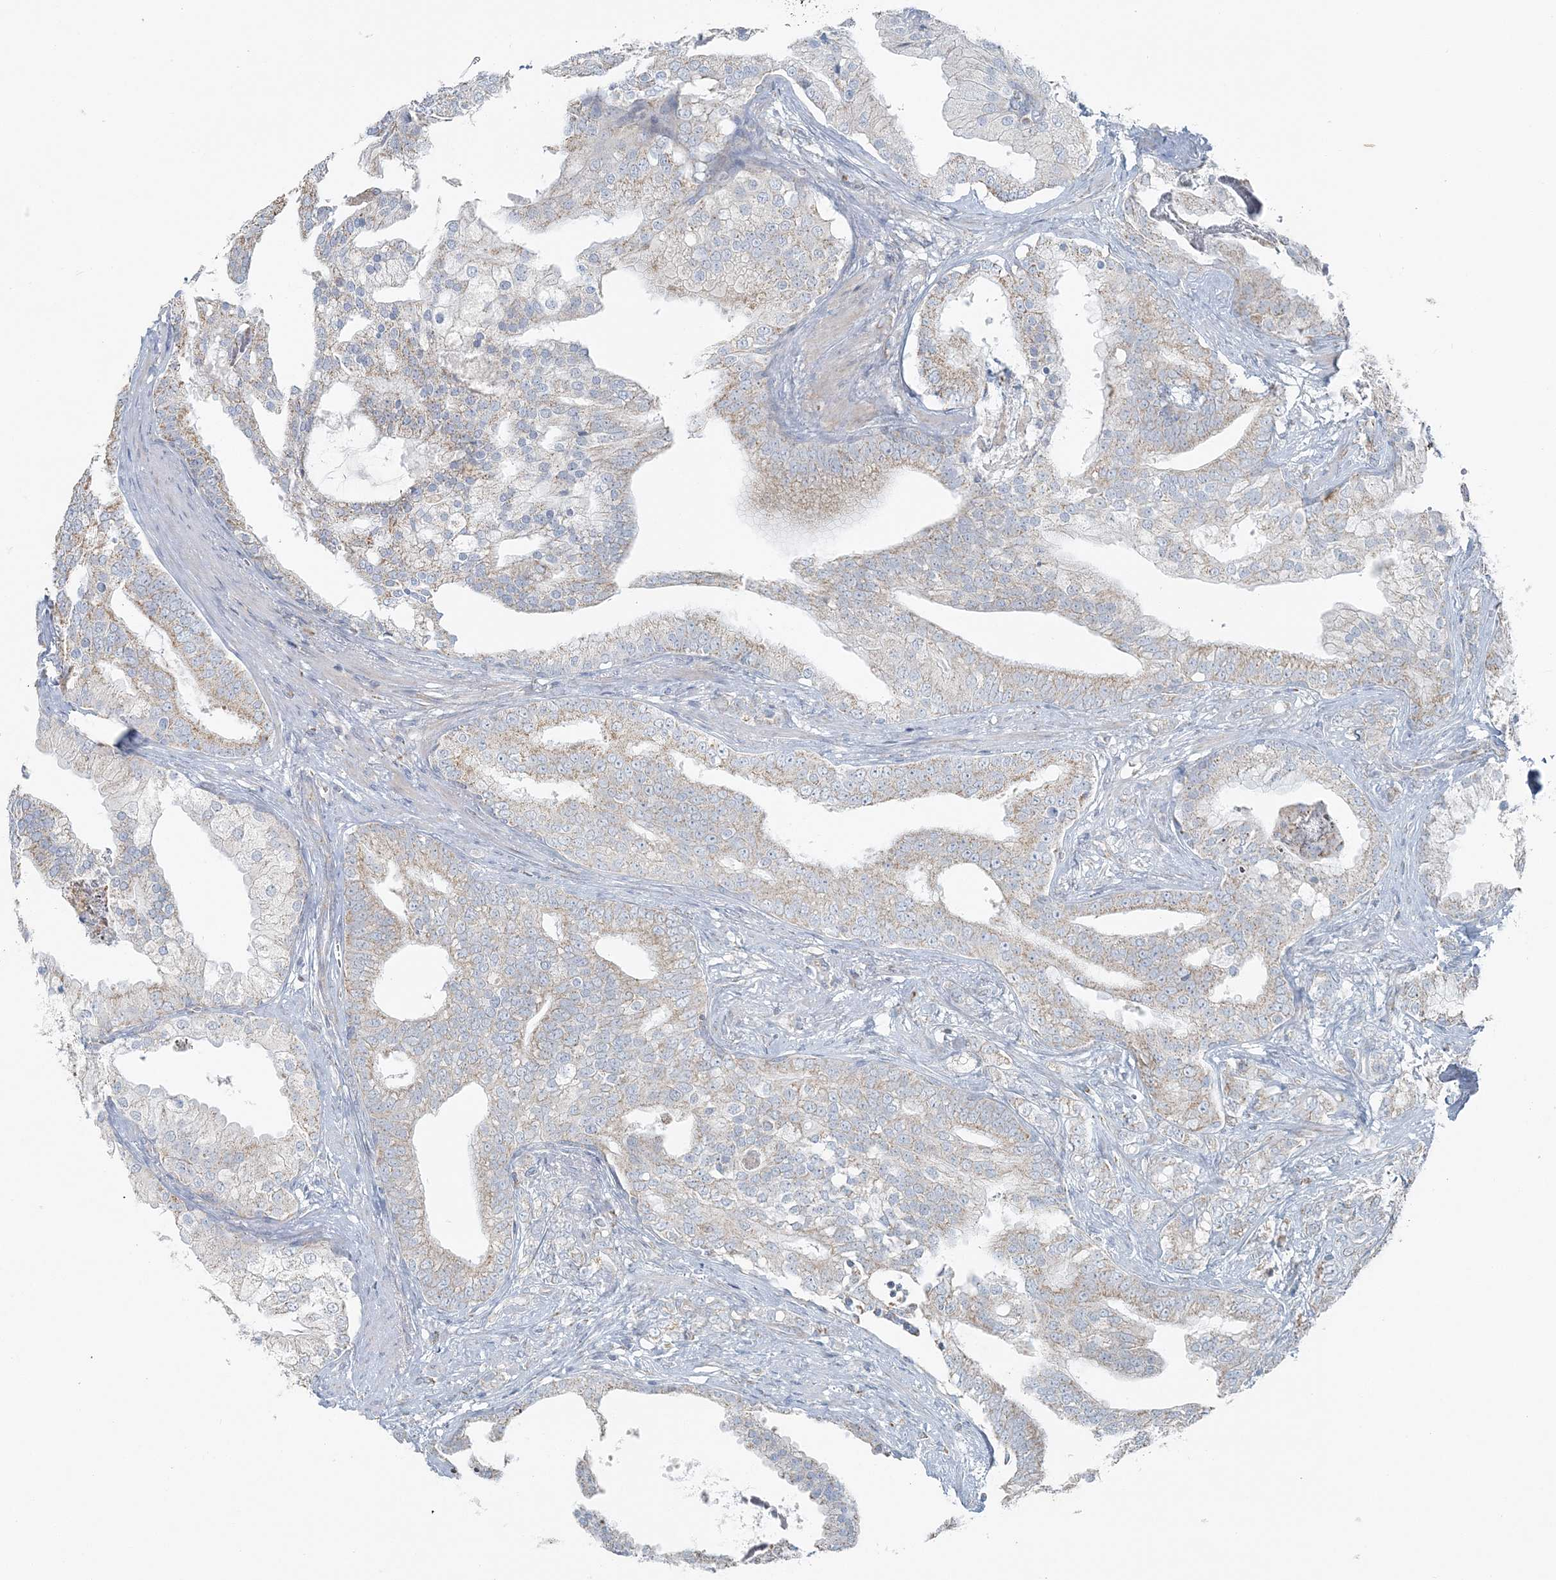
{"staining": {"intensity": "moderate", "quantity": "<25%", "location": "cytoplasmic/membranous"}, "tissue": "prostate cancer", "cell_type": "Tumor cells", "image_type": "cancer", "snomed": [{"axis": "morphology", "description": "Adenocarcinoma, Low grade"}, {"axis": "topography", "description": "Prostate"}], "caption": "DAB immunohistochemical staining of human prostate low-grade adenocarcinoma reveals moderate cytoplasmic/membranous protein staining in about <25% of tumor cells.", "gene": "SLC22A16", "patient": {"sex": "male", "age": 58}}